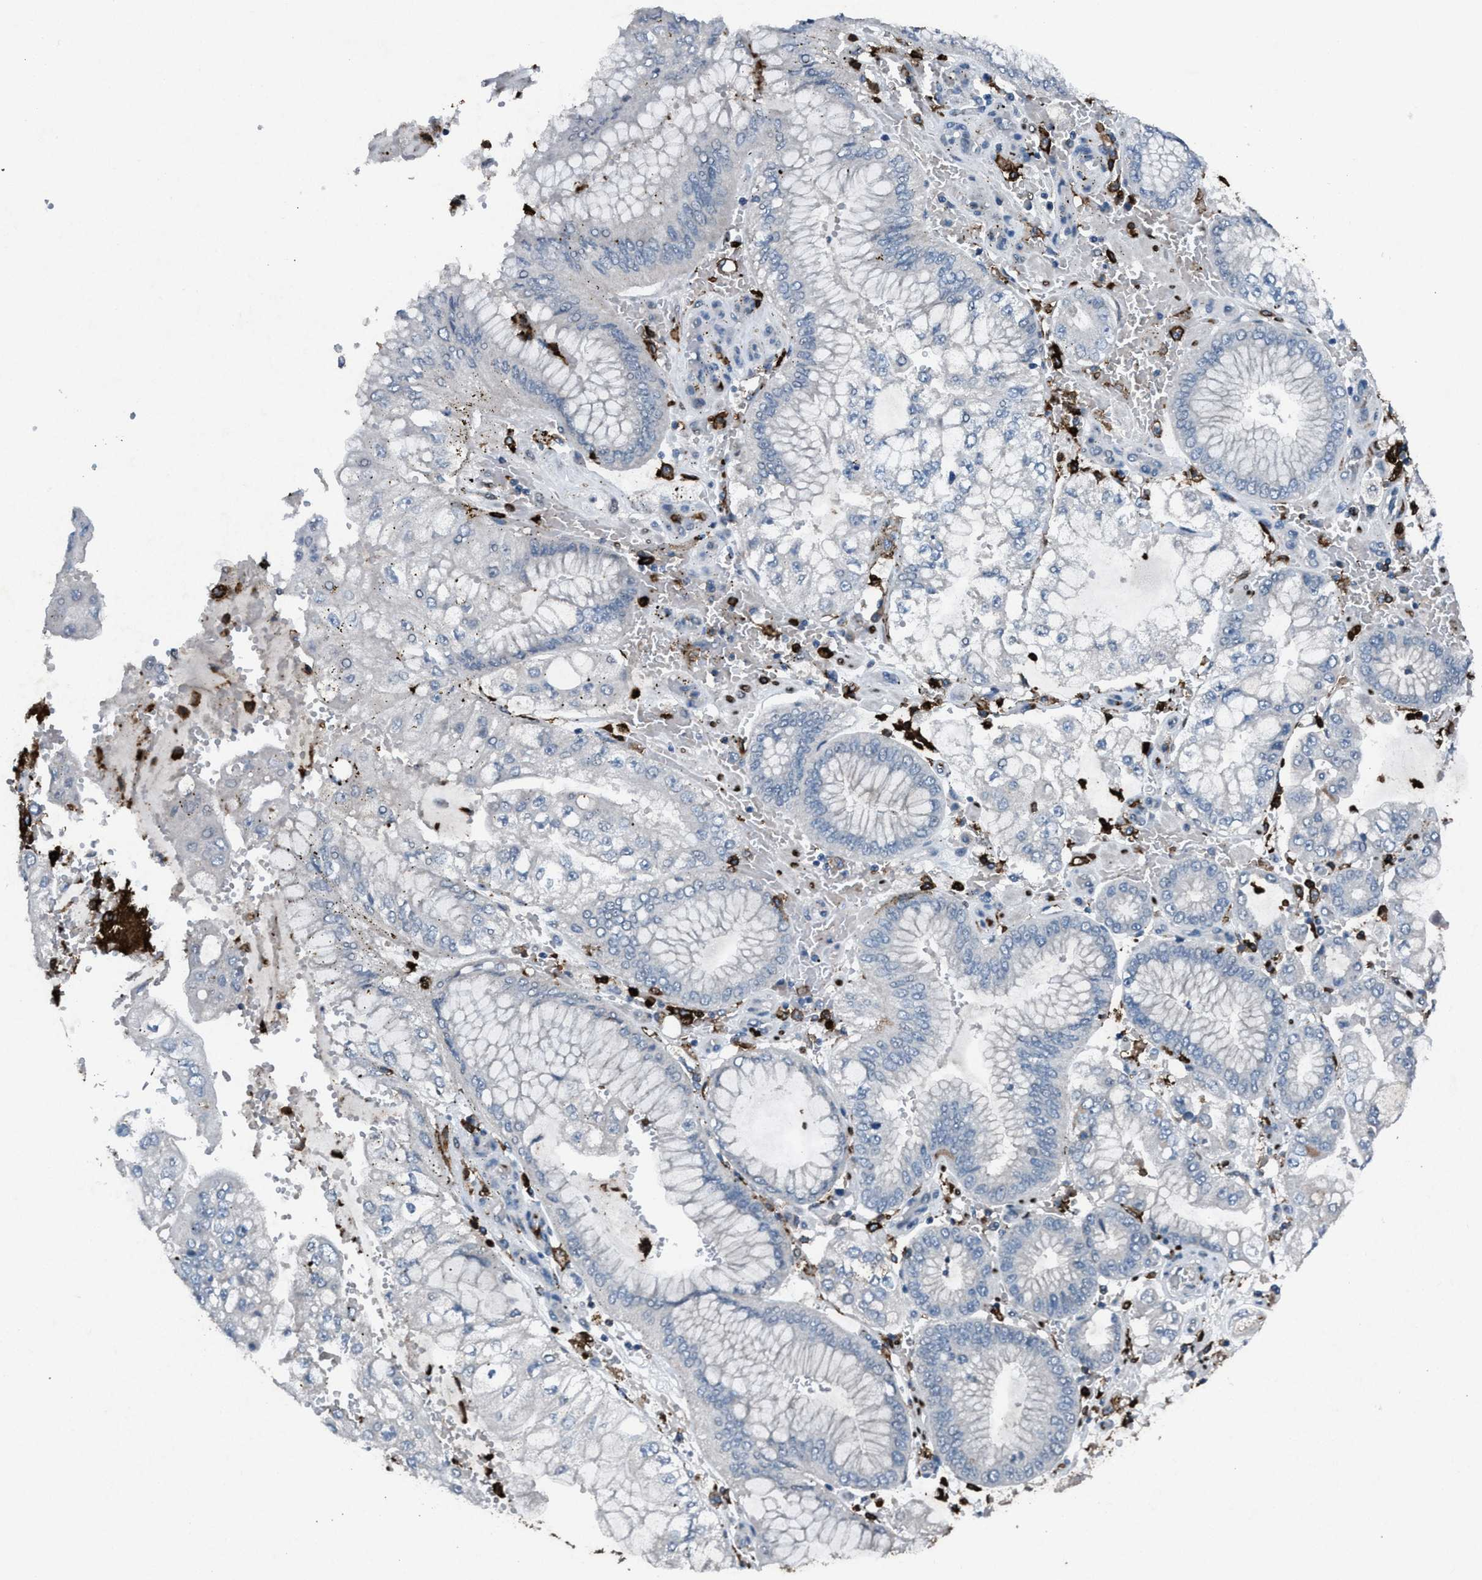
{"staining": {"intensity": "negative", "quantity": "none", "location": "none"}, "tissue": "stomach cancer", "cell_type": "Tumor cells", "image_type": "cancer", "snomed": [{"axis": "morphology", "description": "Adenocarcinoma, NOS"}, {"axis": "topography", "description": "Stomach"}], "caption": "An image of human adenocarcinoma (stomach) is negative for staining in tumor cells.", "gene": "FCER1G", "patient": {"sex": "male", "age": 76}}